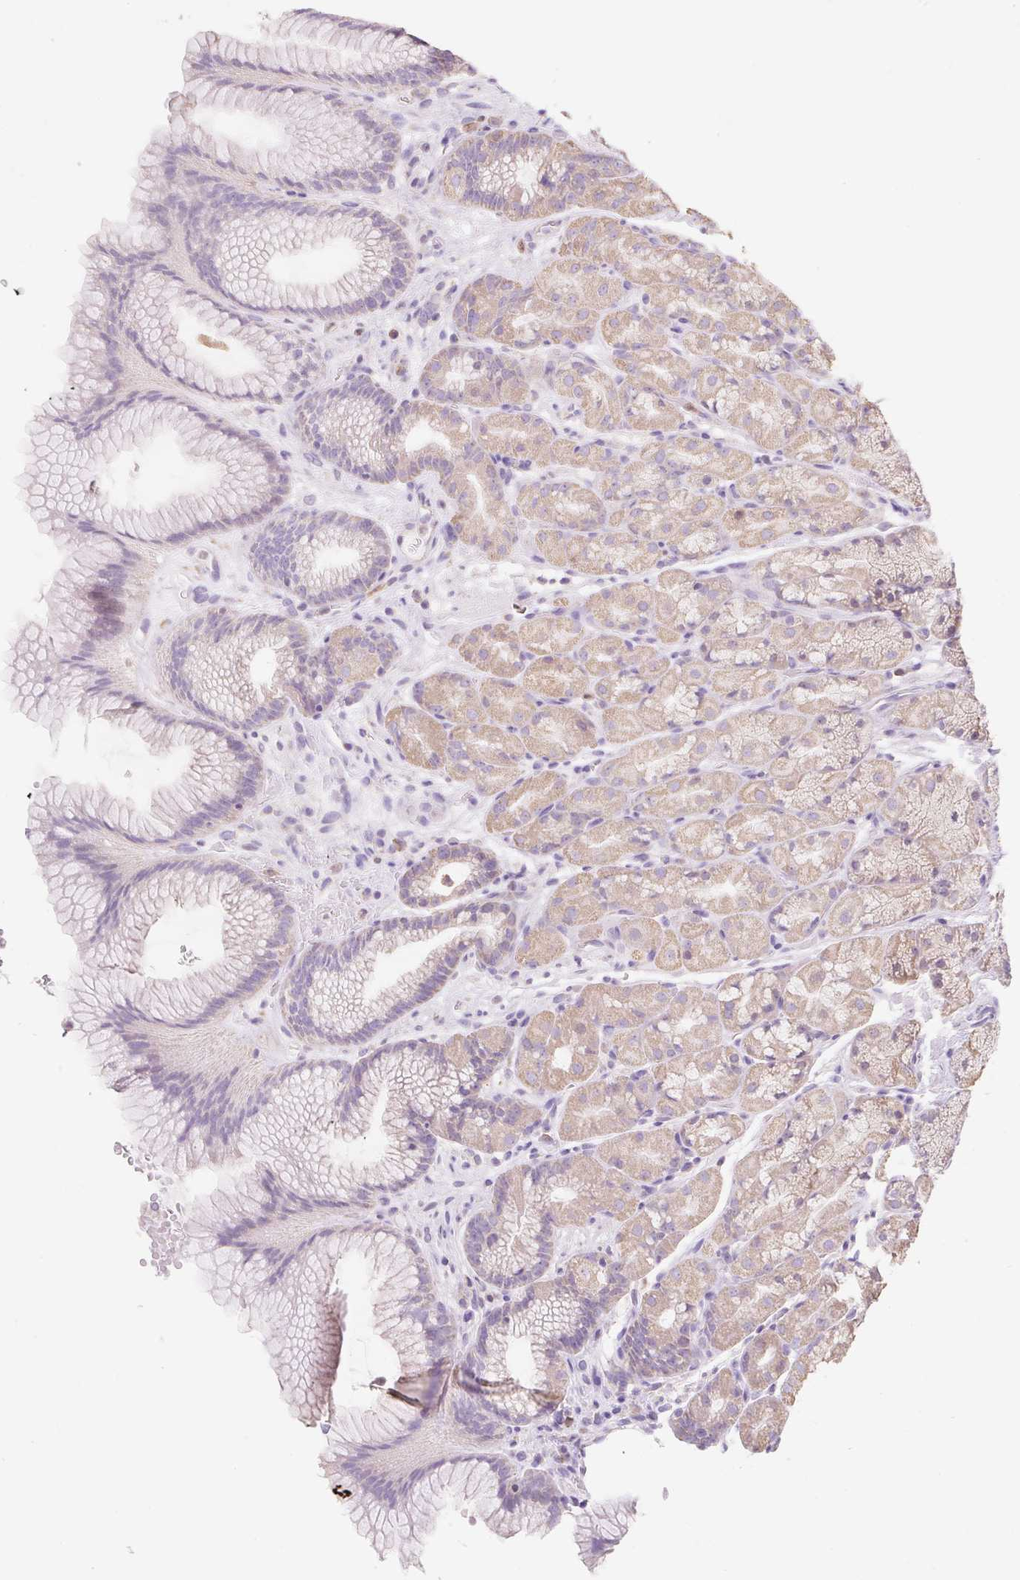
{"staining": {"intensity": "weak", "quantity": ">75%", "location": "cytoplasmic/membranous"}, "tissue": "stomach", "cell_type": "Glandular cells", "image_type": "normal", "snomed": [{"axis": "morphology", "description": "Normal tissue, NOS"}, {"axis": "topography", "description": "Stomach"}], "caption": "High-magnification brightfield microscopy of benign stomach stained with DAB (3,3'-diaminobenzidine) (brown) and counterstained with hematoxylin (blue). glandular cells exhibit weak cytoplasmic/membranous expression is appreciated in about>75% of cells.", "gene": "DHX35", "patient": {"sex": "male", "age": 63}}